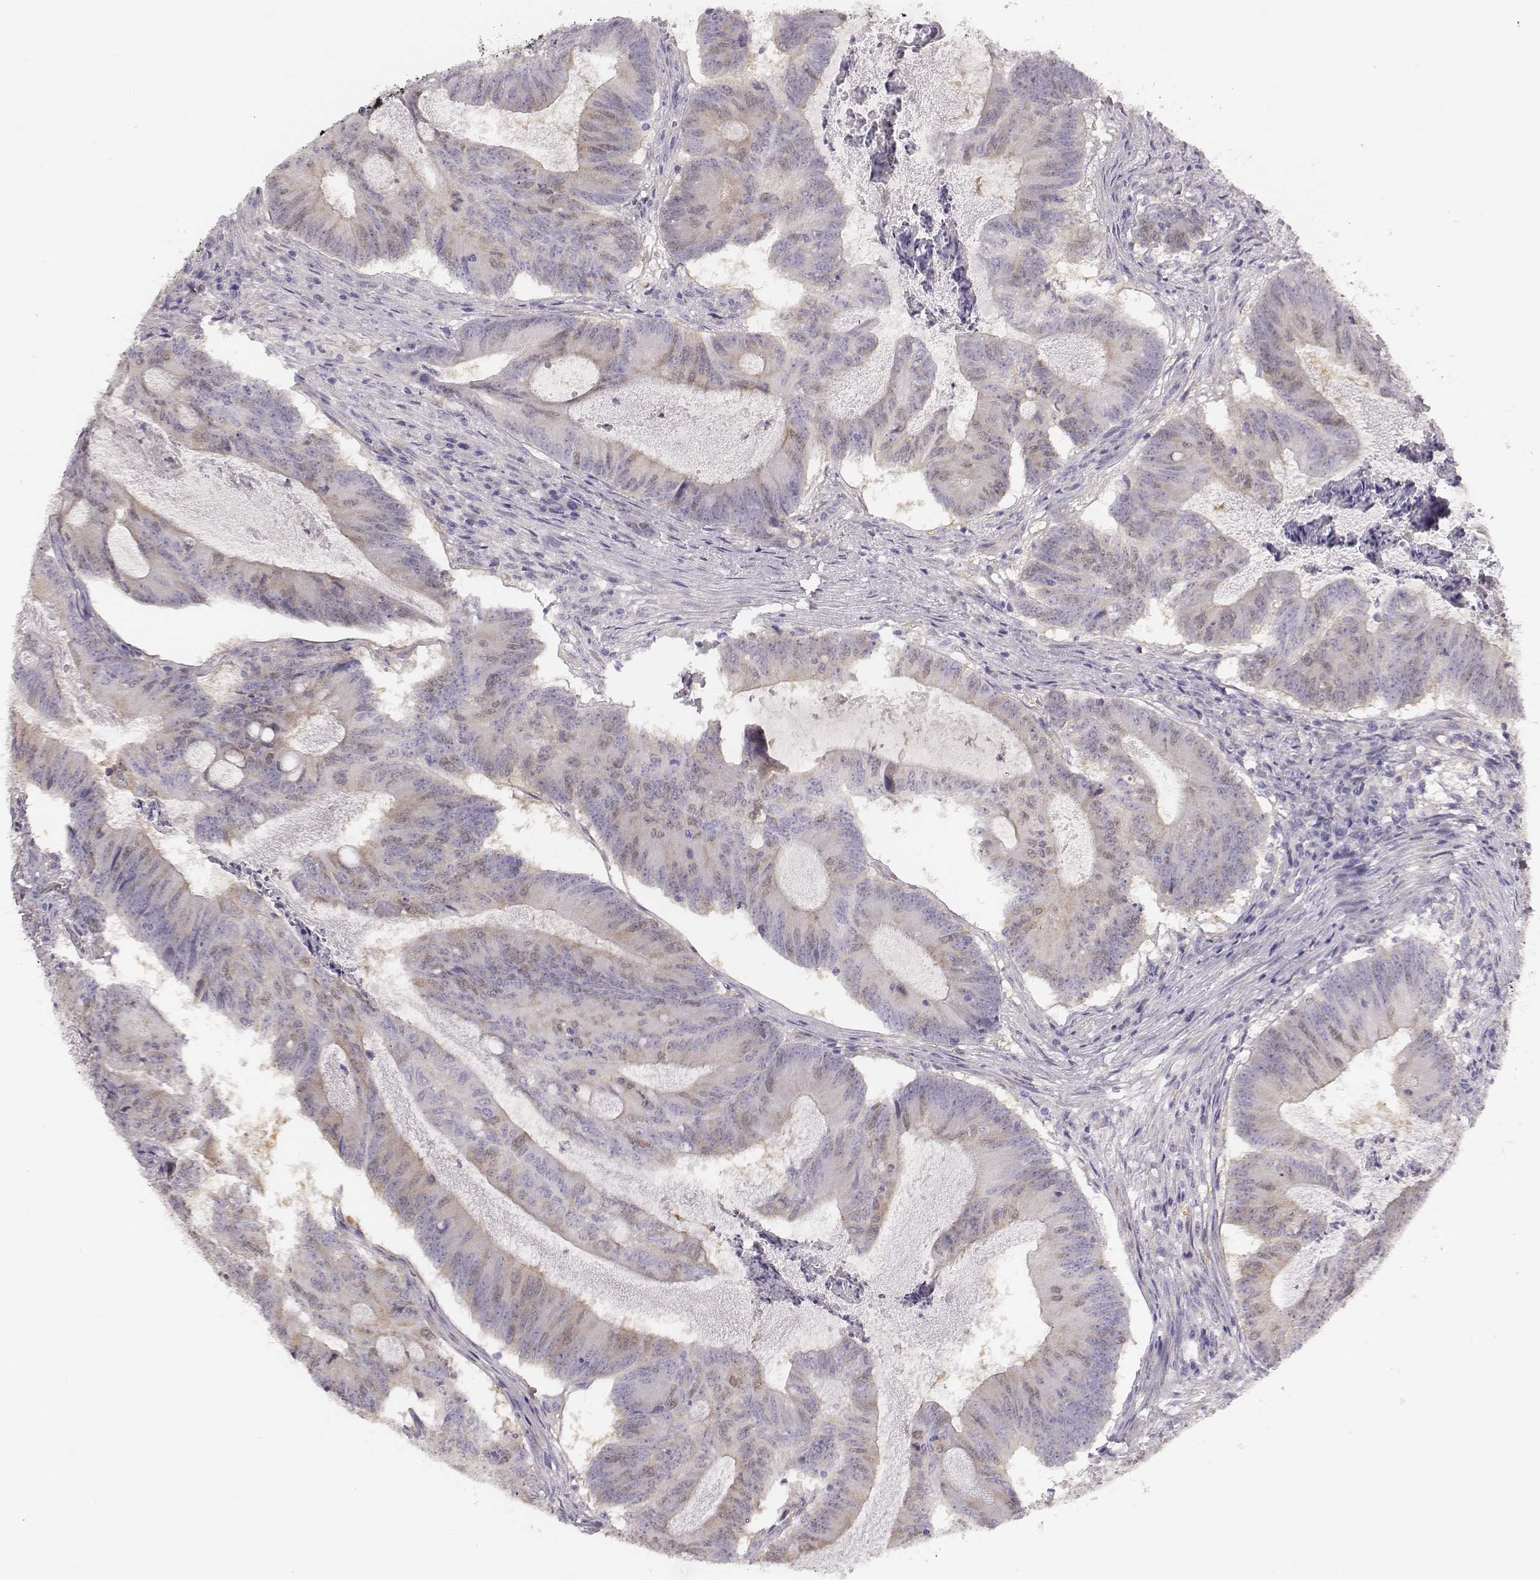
{"staining": {"intensity": "negative", "quantity": "none", "location": "none"}, "tissue": "colorectal cancer", "cell_type": "Tumor cells", "image_type": "cancer", "snomed": [{"axis": "morphology", "description": "Adenocarcinoma, NOS"}, {"axis": "topography", "description": "Colon"}], "caption": "Immunohistochemistry (IHC) micrograph of neoplastic tissue: adenocarcinoma (colorectal) stained with DAB (3,3'-diaminobenzidine) exhibits no significant protein staining in tumor cells.", "gene": "PBK", "patient": {"sex": "female", "age": 70}}